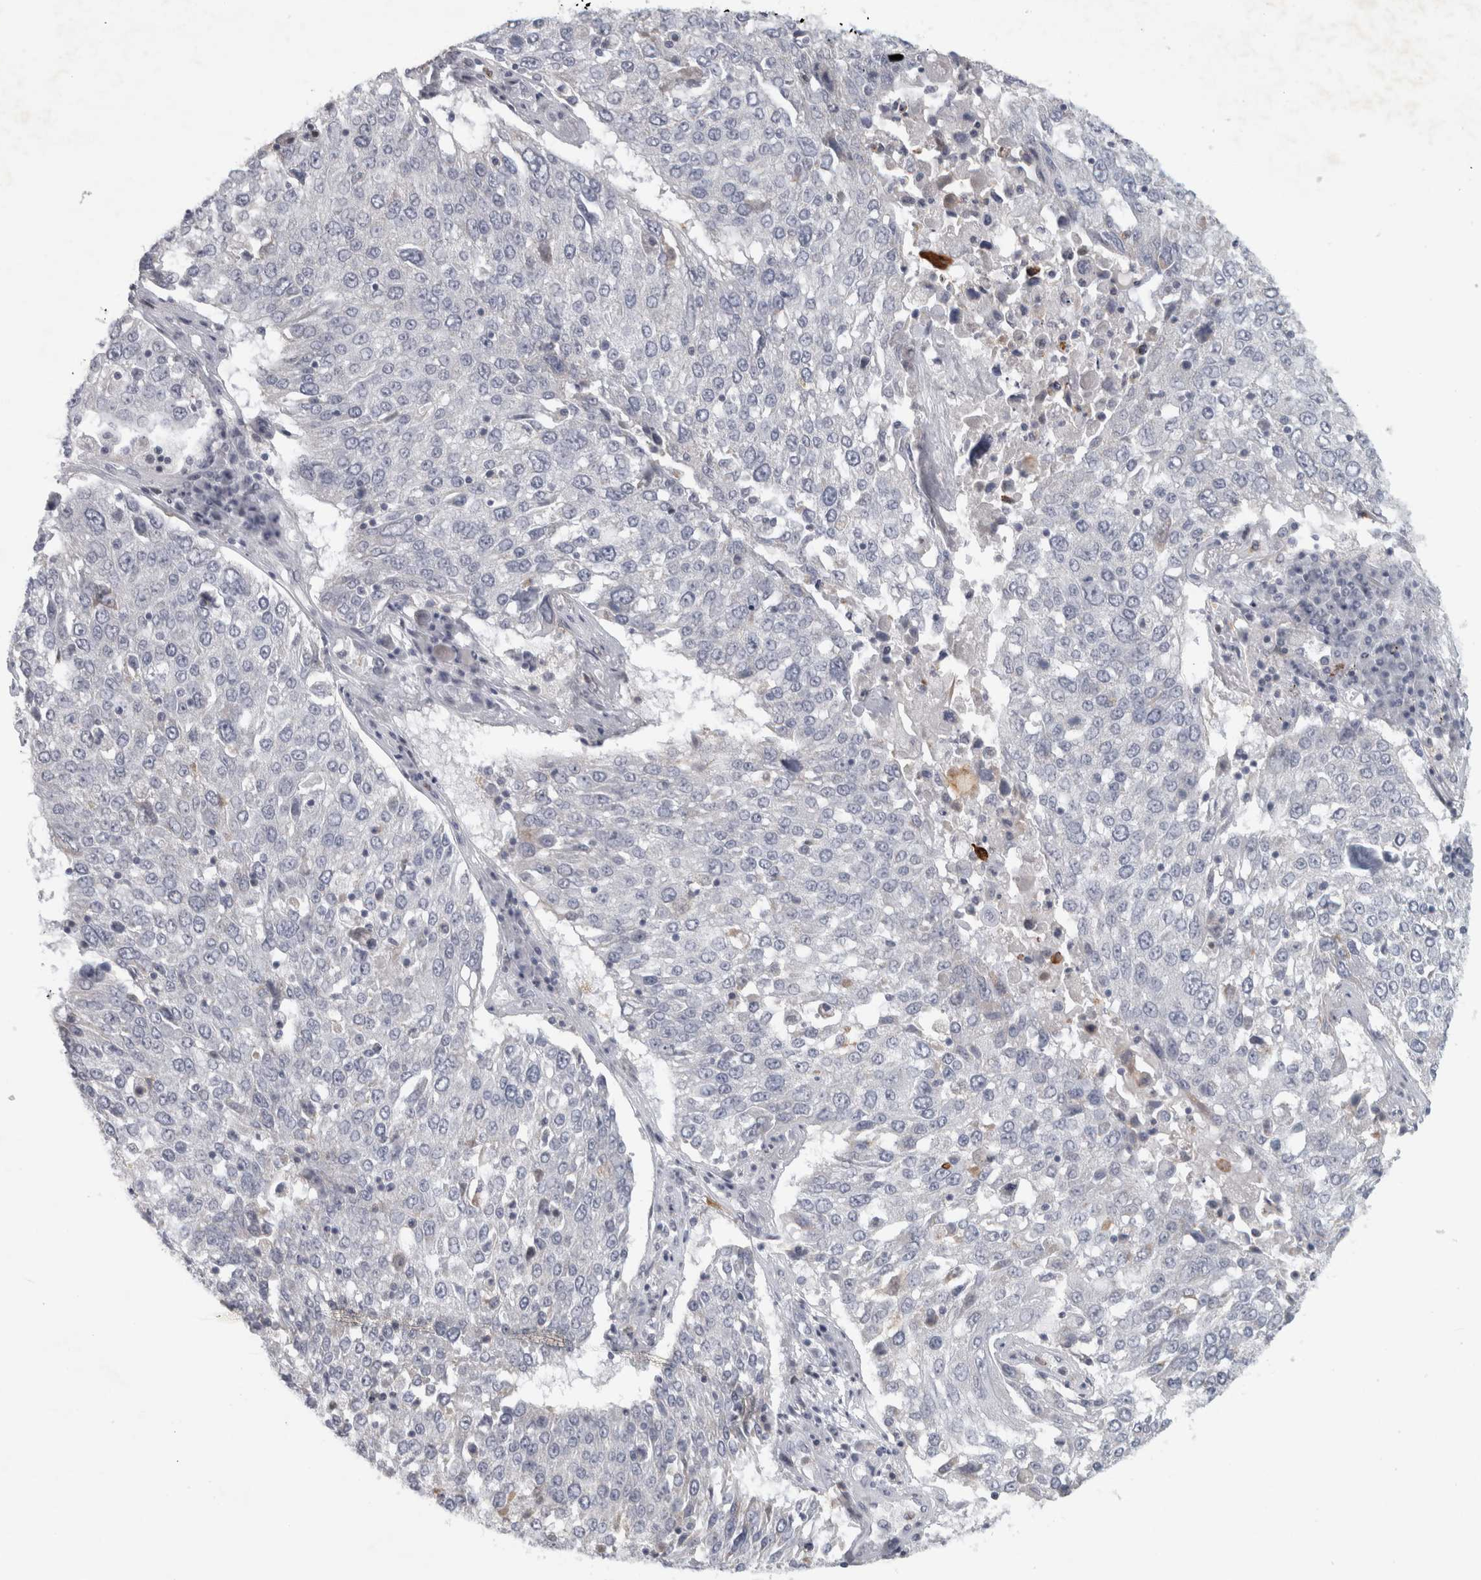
{"staining": {"intensity": "negative", "quantity": "none", "location": "none"}, "tissue": "lung cancer", "cell_type": "Tumor cells", "image_type": "cancer", "snomed": [{"axis": "morphology", "description": "Squamous cell carcinoma, NOS"}, {"axis": "topography", "description": "Lung"}], "caption": "DAB (3,3'-diaminobenzidine) immunohistochemical staining of lung cancer (squamous cell carcinoma) displays no significant staining in tumor cells. (Stains: DAB (3,3'-diaminobenzidine) immunohistochemistry (IHC) with hematoxylin counter stain, Microscopy: brightfield microscopy at high magnification).", "gene": "PTPRN2", "patient": {"sex": "male", "age": 65}}